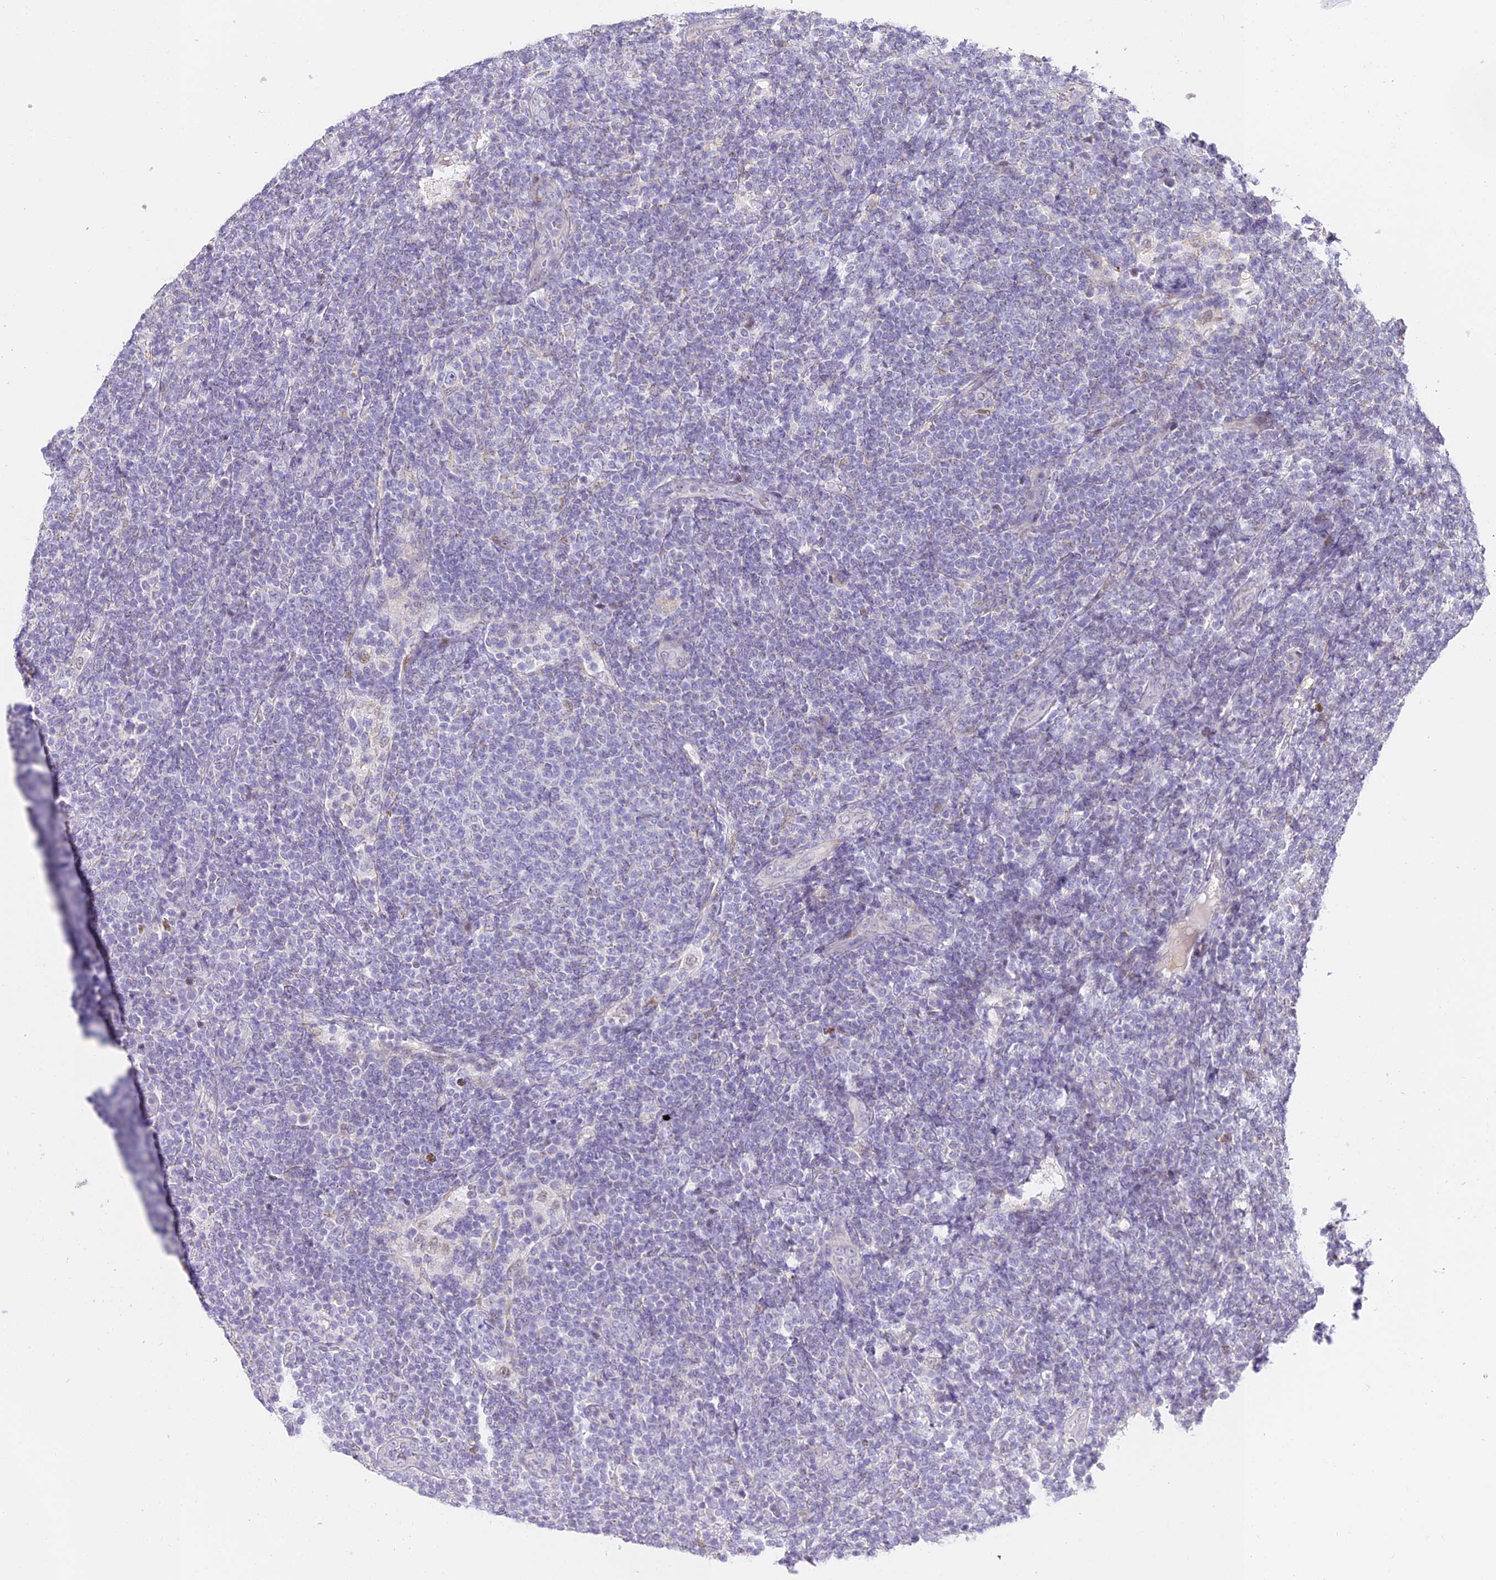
{"staining": {"intensity": "negative", "quantity": "none", "location": "none"}, "tissue": "lymphoma", "cell_type": "Tumor cells", "image_type": "cancer", "snomed": [{"axis": "morphology", "description": "Malignant lymphoma, non-Hodgkin's type, Low grade"}, {"axis": "topography", "description": "Lymph node"}], "caption": "IHC histopathology image of neoplastic tissue: human low-grade malignant lymphoma, non-Hodgkin's type stained with DAB (3,3'-diaminobenzidine) exhibits no significant protein staining in tumor cells.", "gene": "SERP1", "patient": {"sex": "male", "age": 66}}